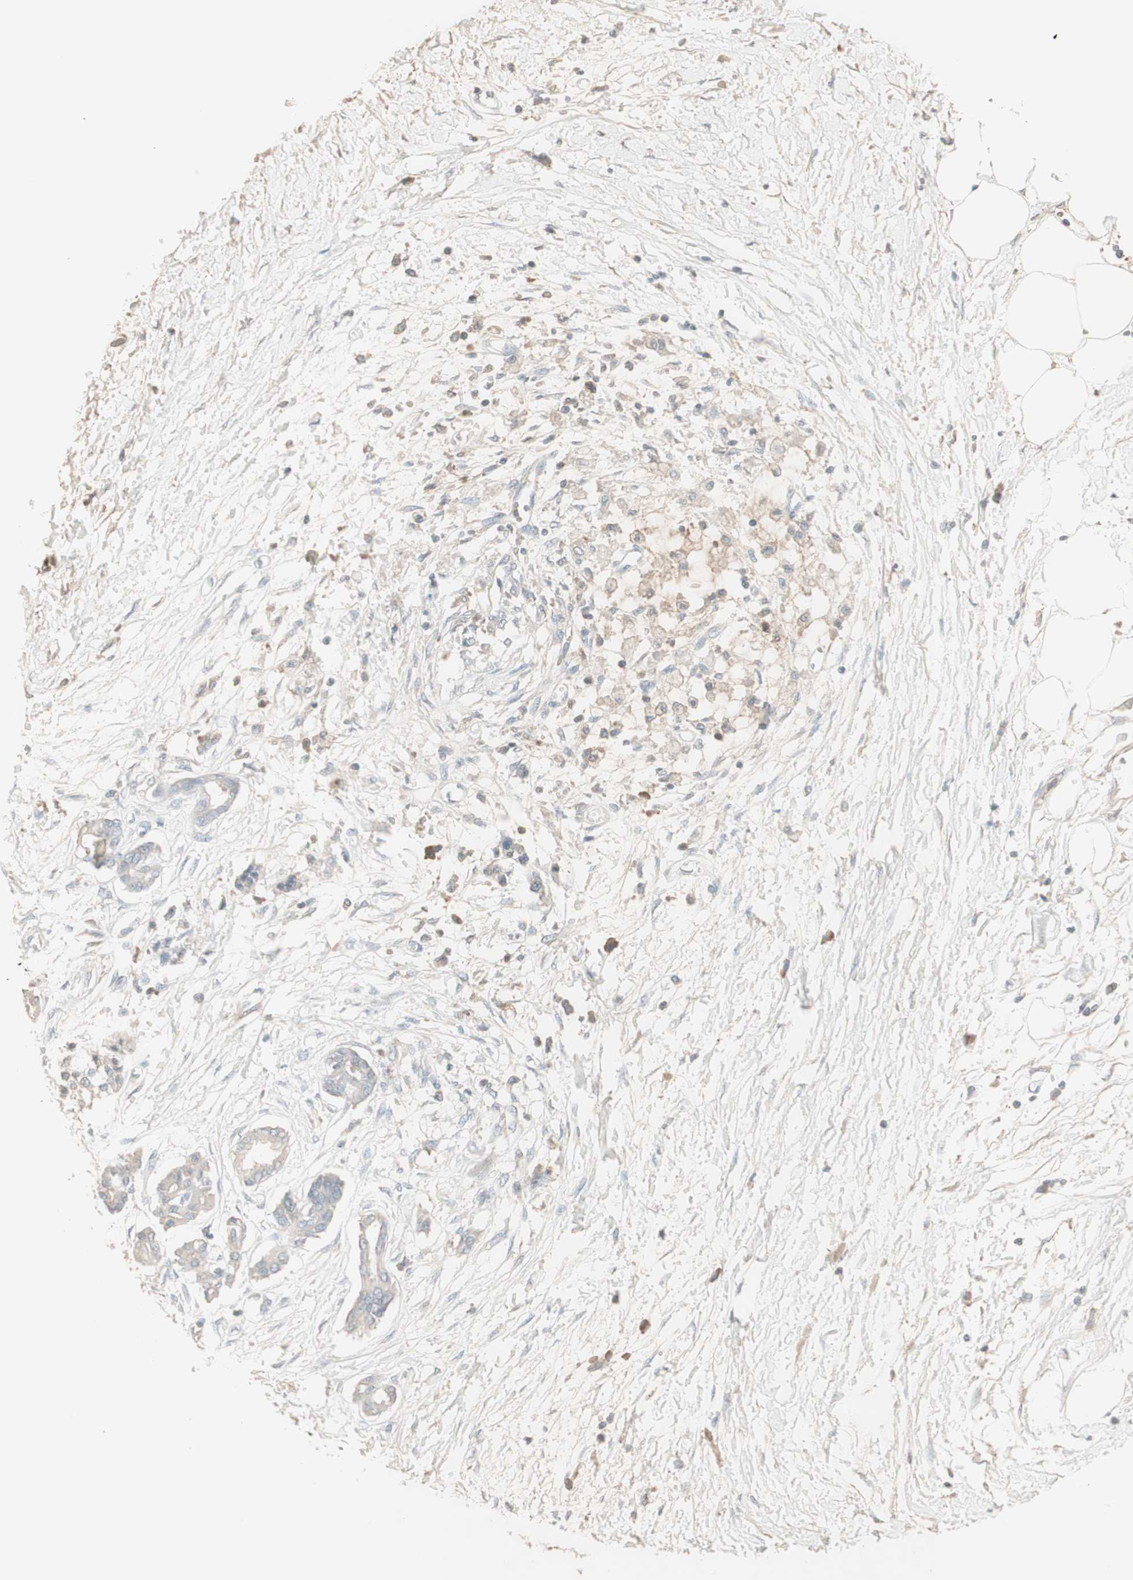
{"staining": {"intensity": "weak", "quantity": ">75%", "location": "cytoplasmic/membranous"}, "tissue": "pancreatic cancer", "cell_type": "Tumor cells", "image_type": "cancer", "snomed": [{"axis": "morphology", "description": "Adenocarcinoma, NOS"}, {"axis": "topography", "description": "Pancreas"}], "caption": "Pancreatic cancer (adenocarcinoma) tissue reveals weak cytoplasmic/membranous positivity in about >75% of tumor cells", "gene": "IFNG", "patient": {"sex": "male", "age": 56}}